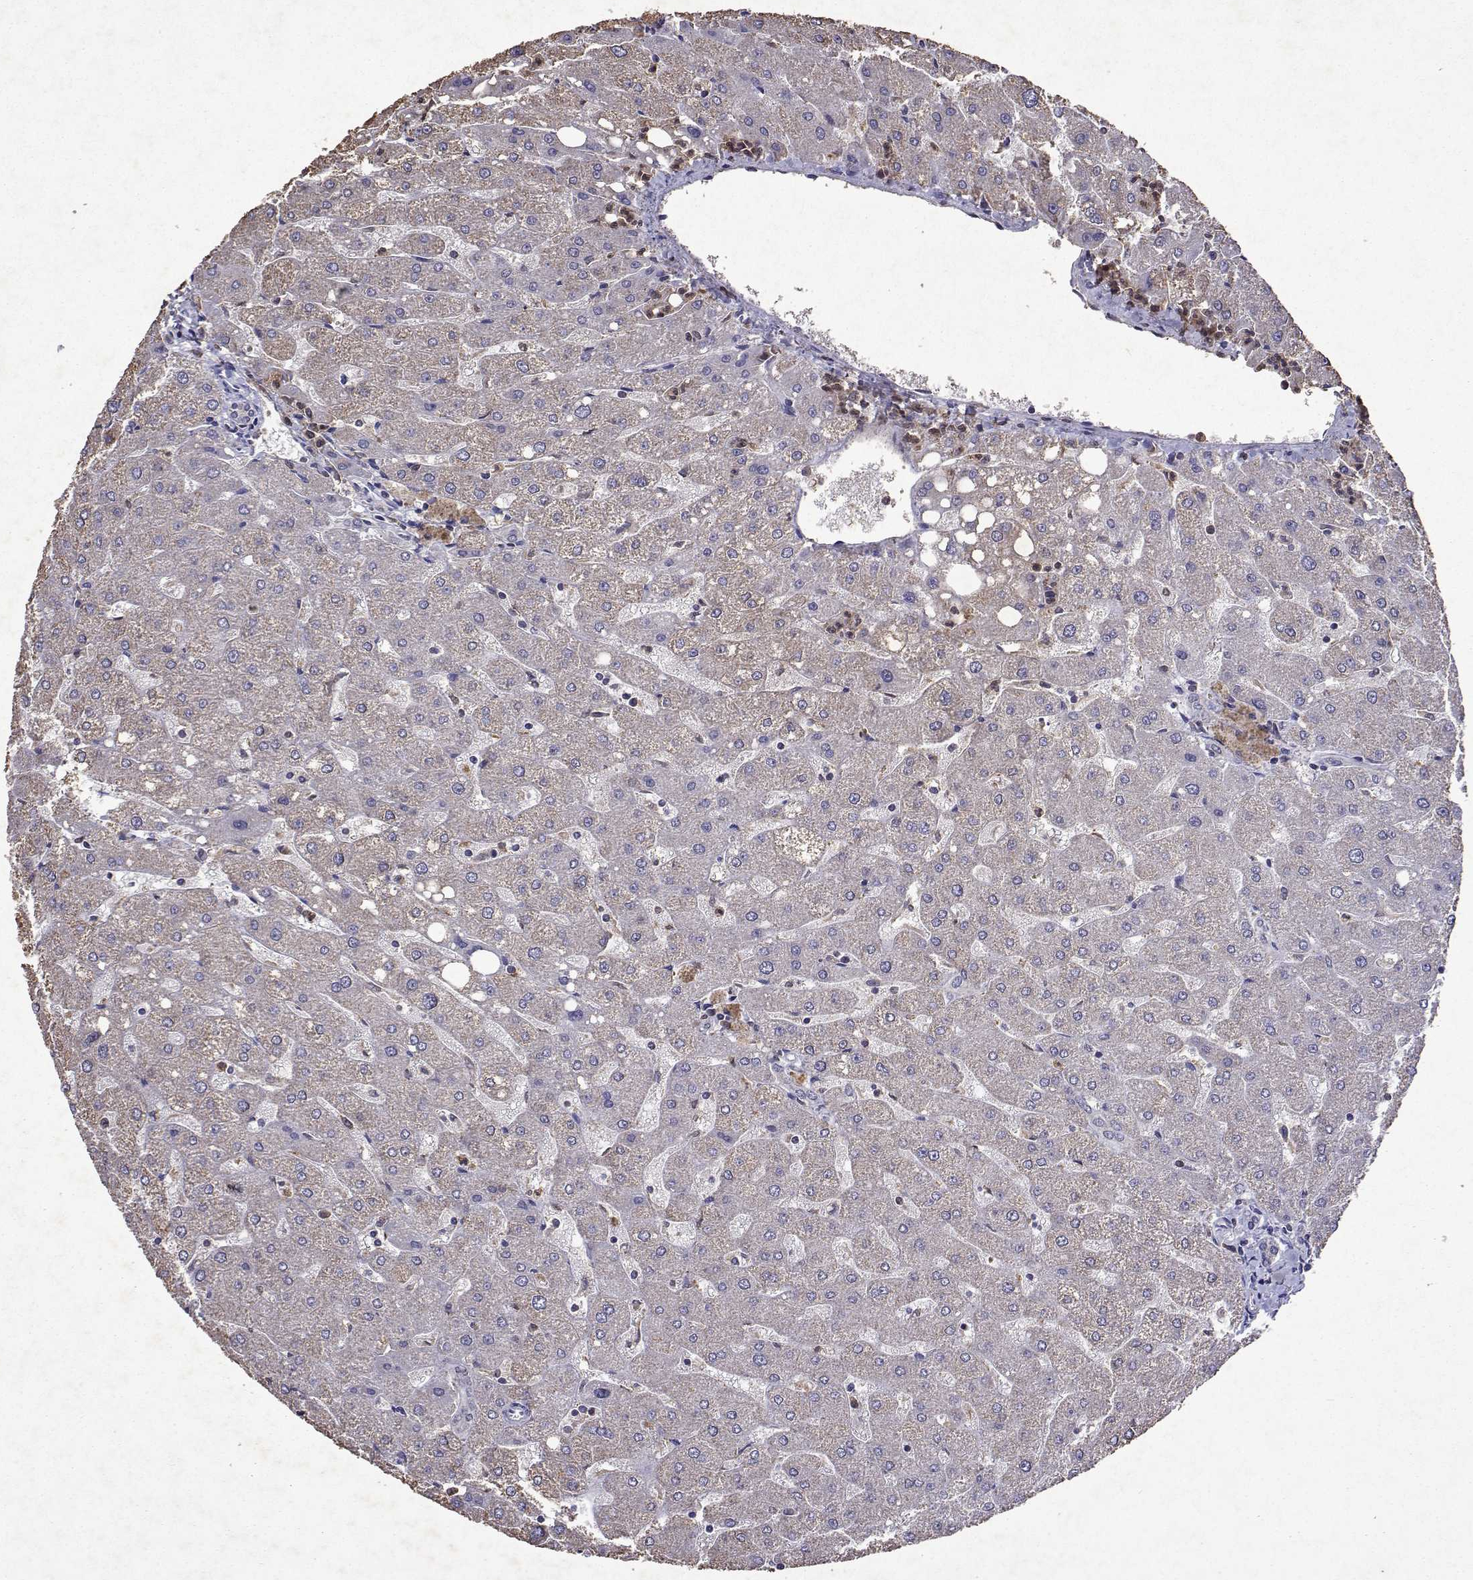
{"staining": {"intensity": "negative", "quantity": "none", "location": "none"}, "tissue": "liver", "cell_type": "Cholangiocytes", "image_type": "normal", "snomed": [{"axis": "morphology", "description": "Normal tissue, NOS"}, {"axis": "topography", "description": "Liver"}], "caption": "Cholangiocytes are negative for brown protein staining in unremarkable liver. (DAB IHC with hematoxylin counter stain).", "gene": "APAF1", "patient": {"sex": "male", "age": 67}}